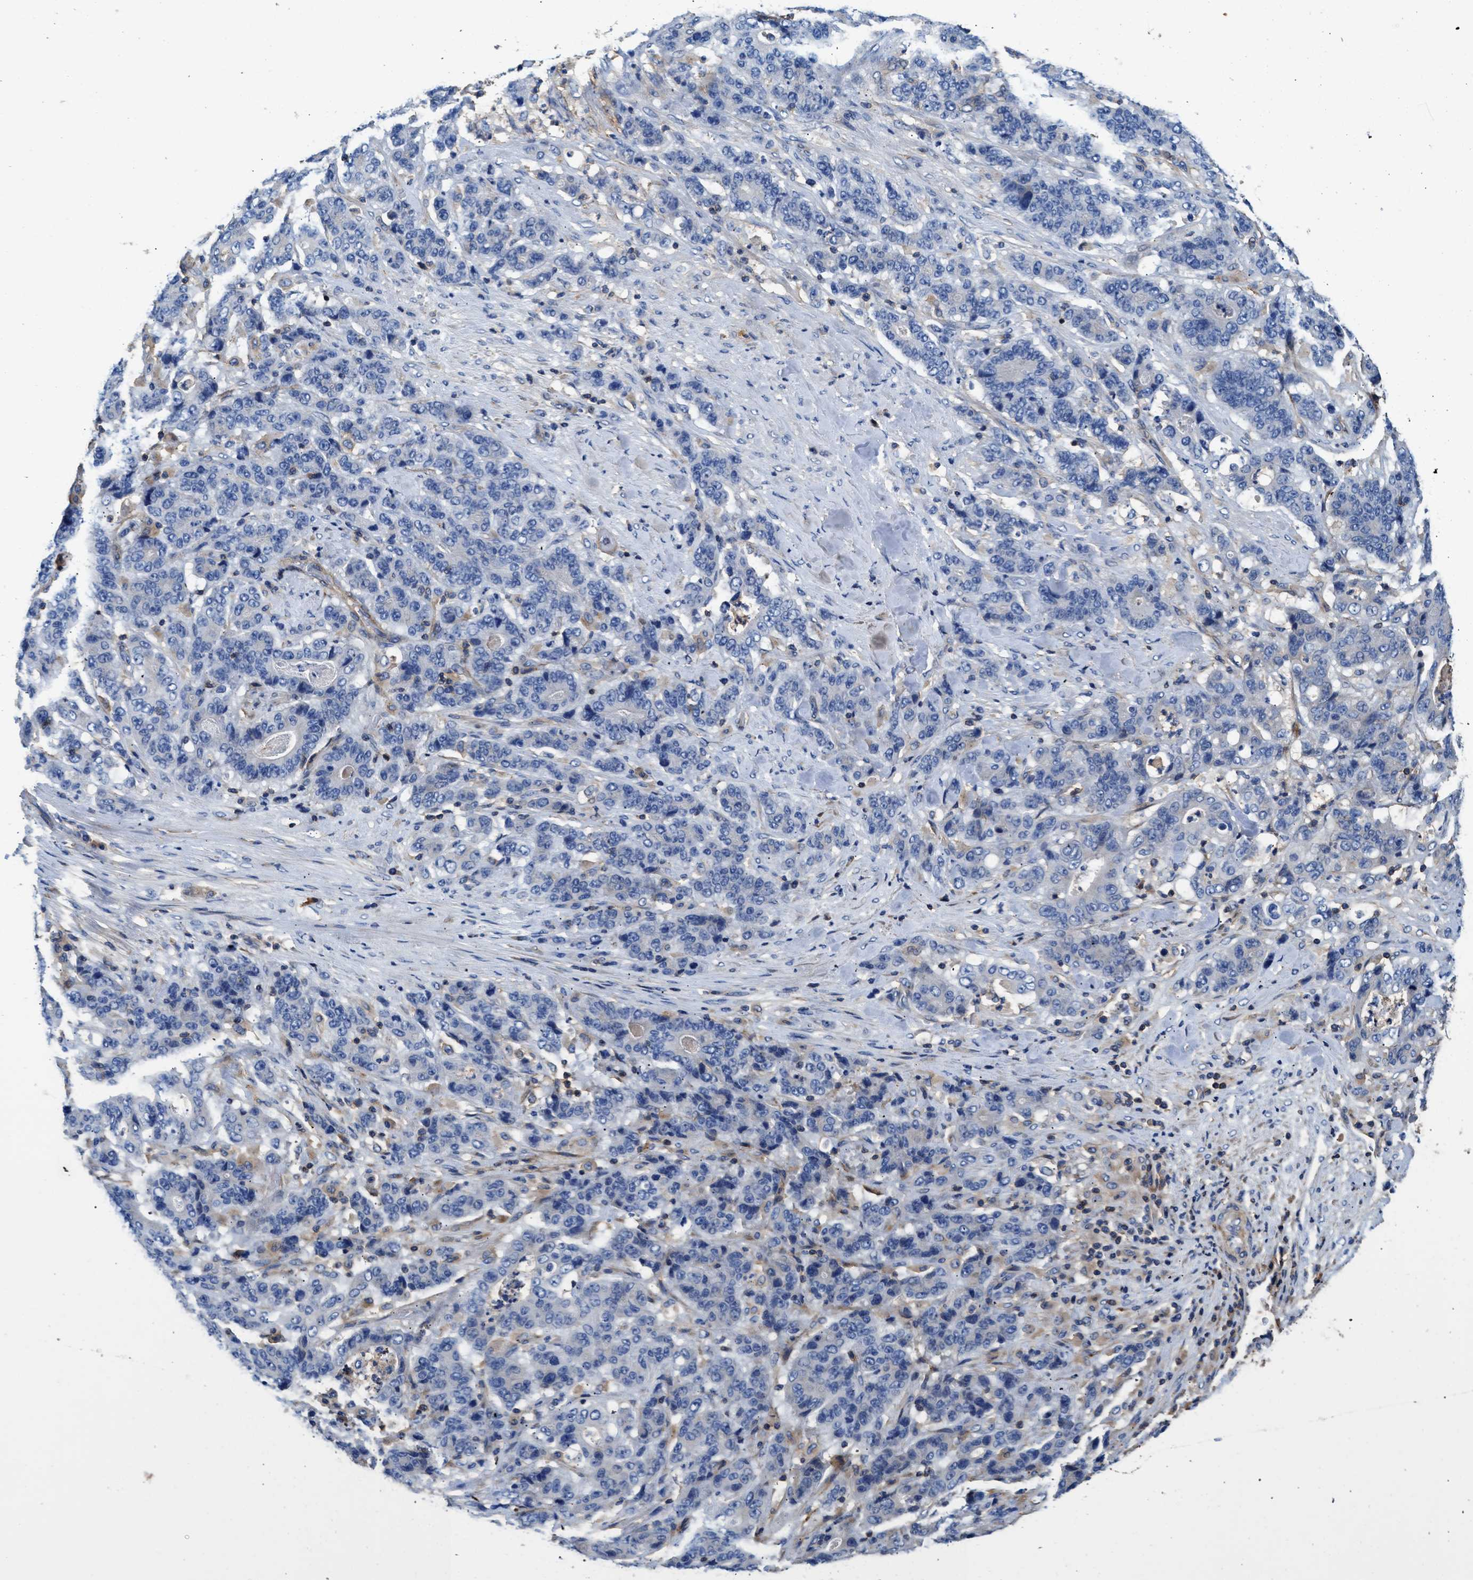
{"staining": {"intensity": "negative", "quantity": "none", "location": "none"}, "tissue": "stomach cancer", "cell_type": "Tumor cells", "image_type": "cancer", "snomed": [{"axis": "morphology", "description": "Adenocarcinoma, NOS"}, {"axis": "topography", "description": "Stomach"}], "caption": "IHC histopathology image of human stomach adenocarcinoma stained for a protein (brown), which displays no positivity in tumor cells.", "gene": "KCNQ4", "patient": {"sex": "female", "age": 73}}